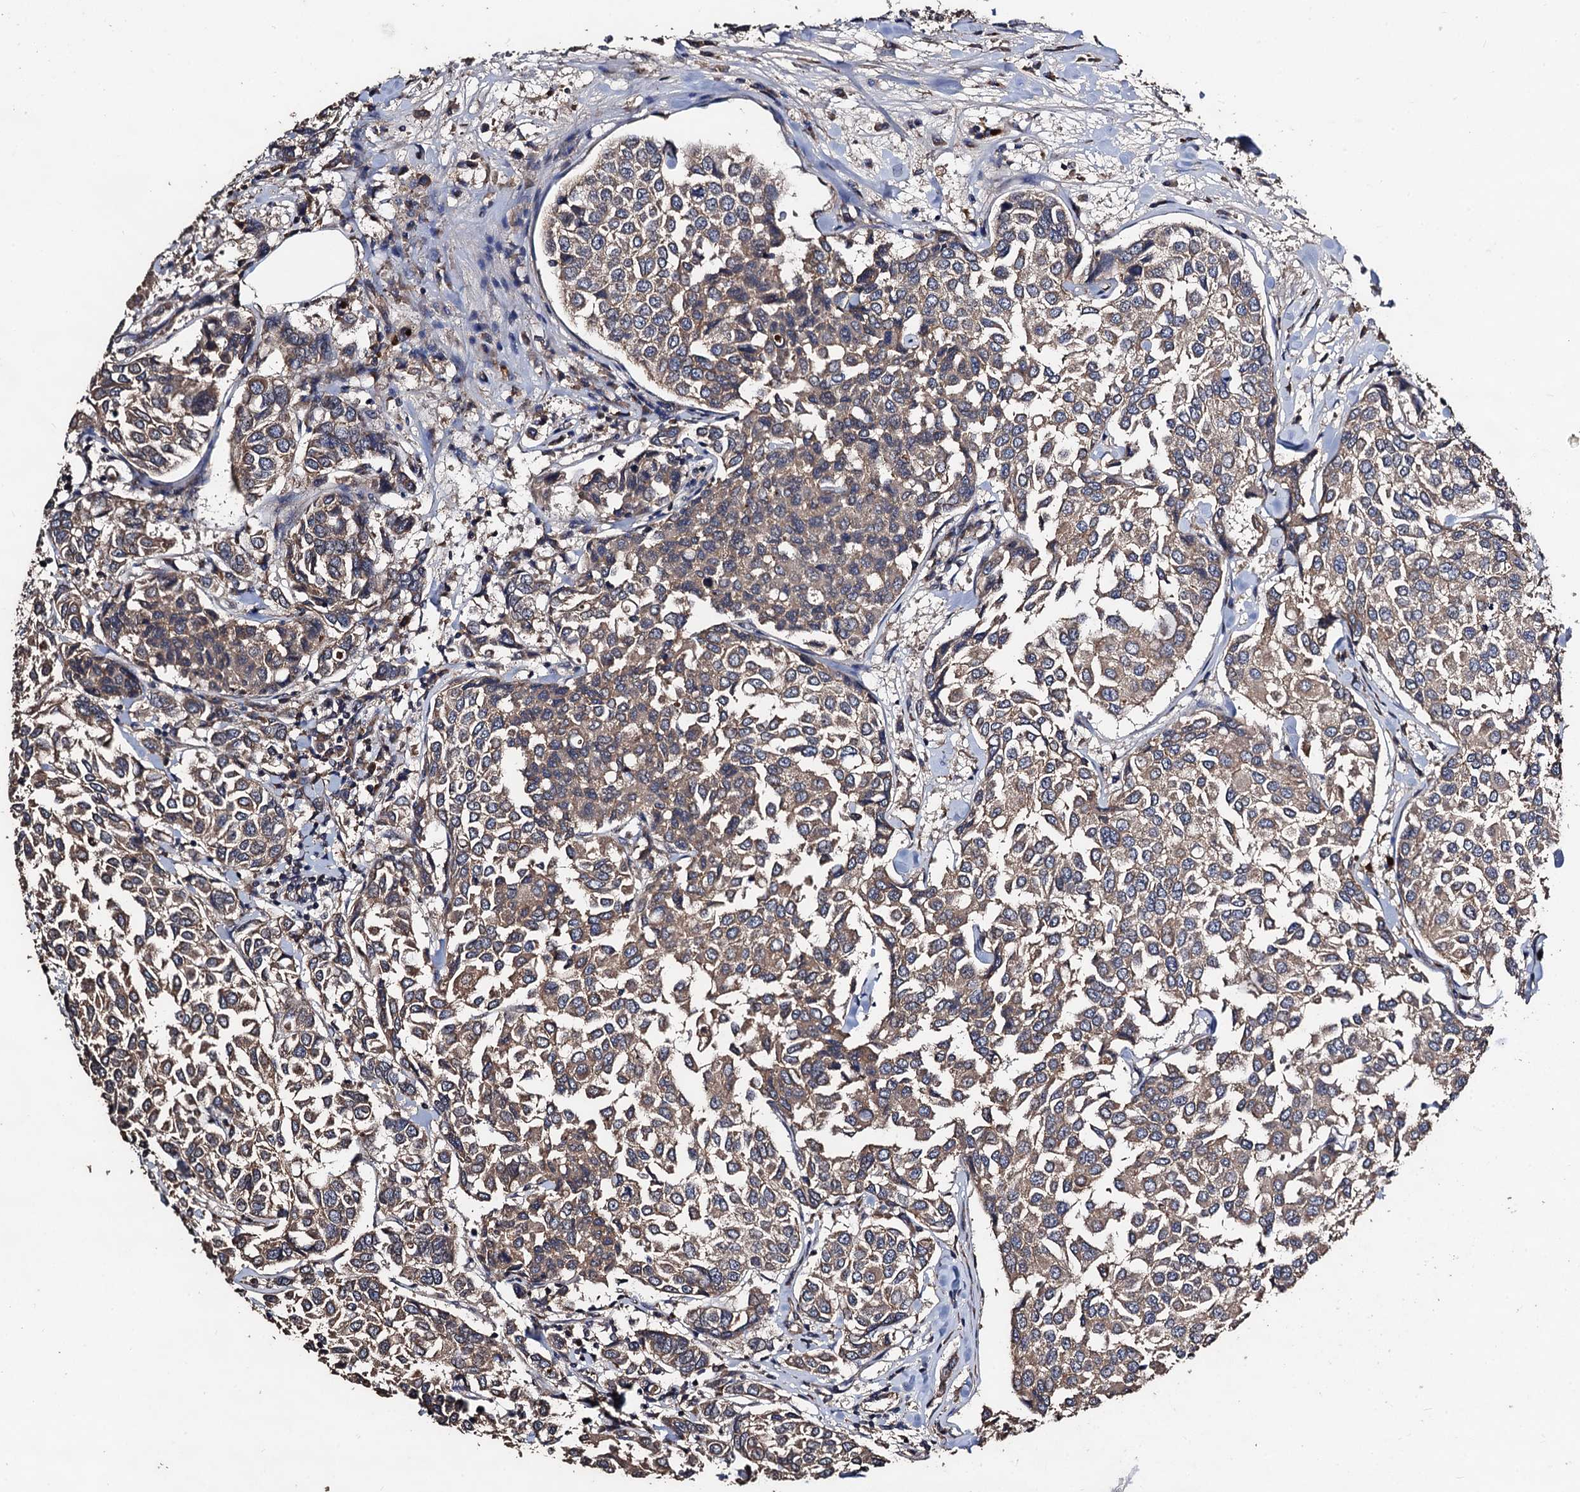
{"staining": {"intensity": "moderate", "quantity": ">75%", "location": "cytoplasmic/membranous"}, "tissue": "breast cancer", "cell_type": "Tumor cells", "image_type": "cancer", "snomed": [{"axis": "morphology", "description": "Duct carcinoma"}, {"axis": "topography", "description": "Breast"}], "caption": "An immunohistochemistry photomicrograph of tumor tissue is shown. Protein staining in brown labels moderate cytoplasmic/membranous positivity in intraductal carcinoma (breast) within tumor cells.", "gene": "PPTC7", "patient": {"sex": "female", "age": 55}}